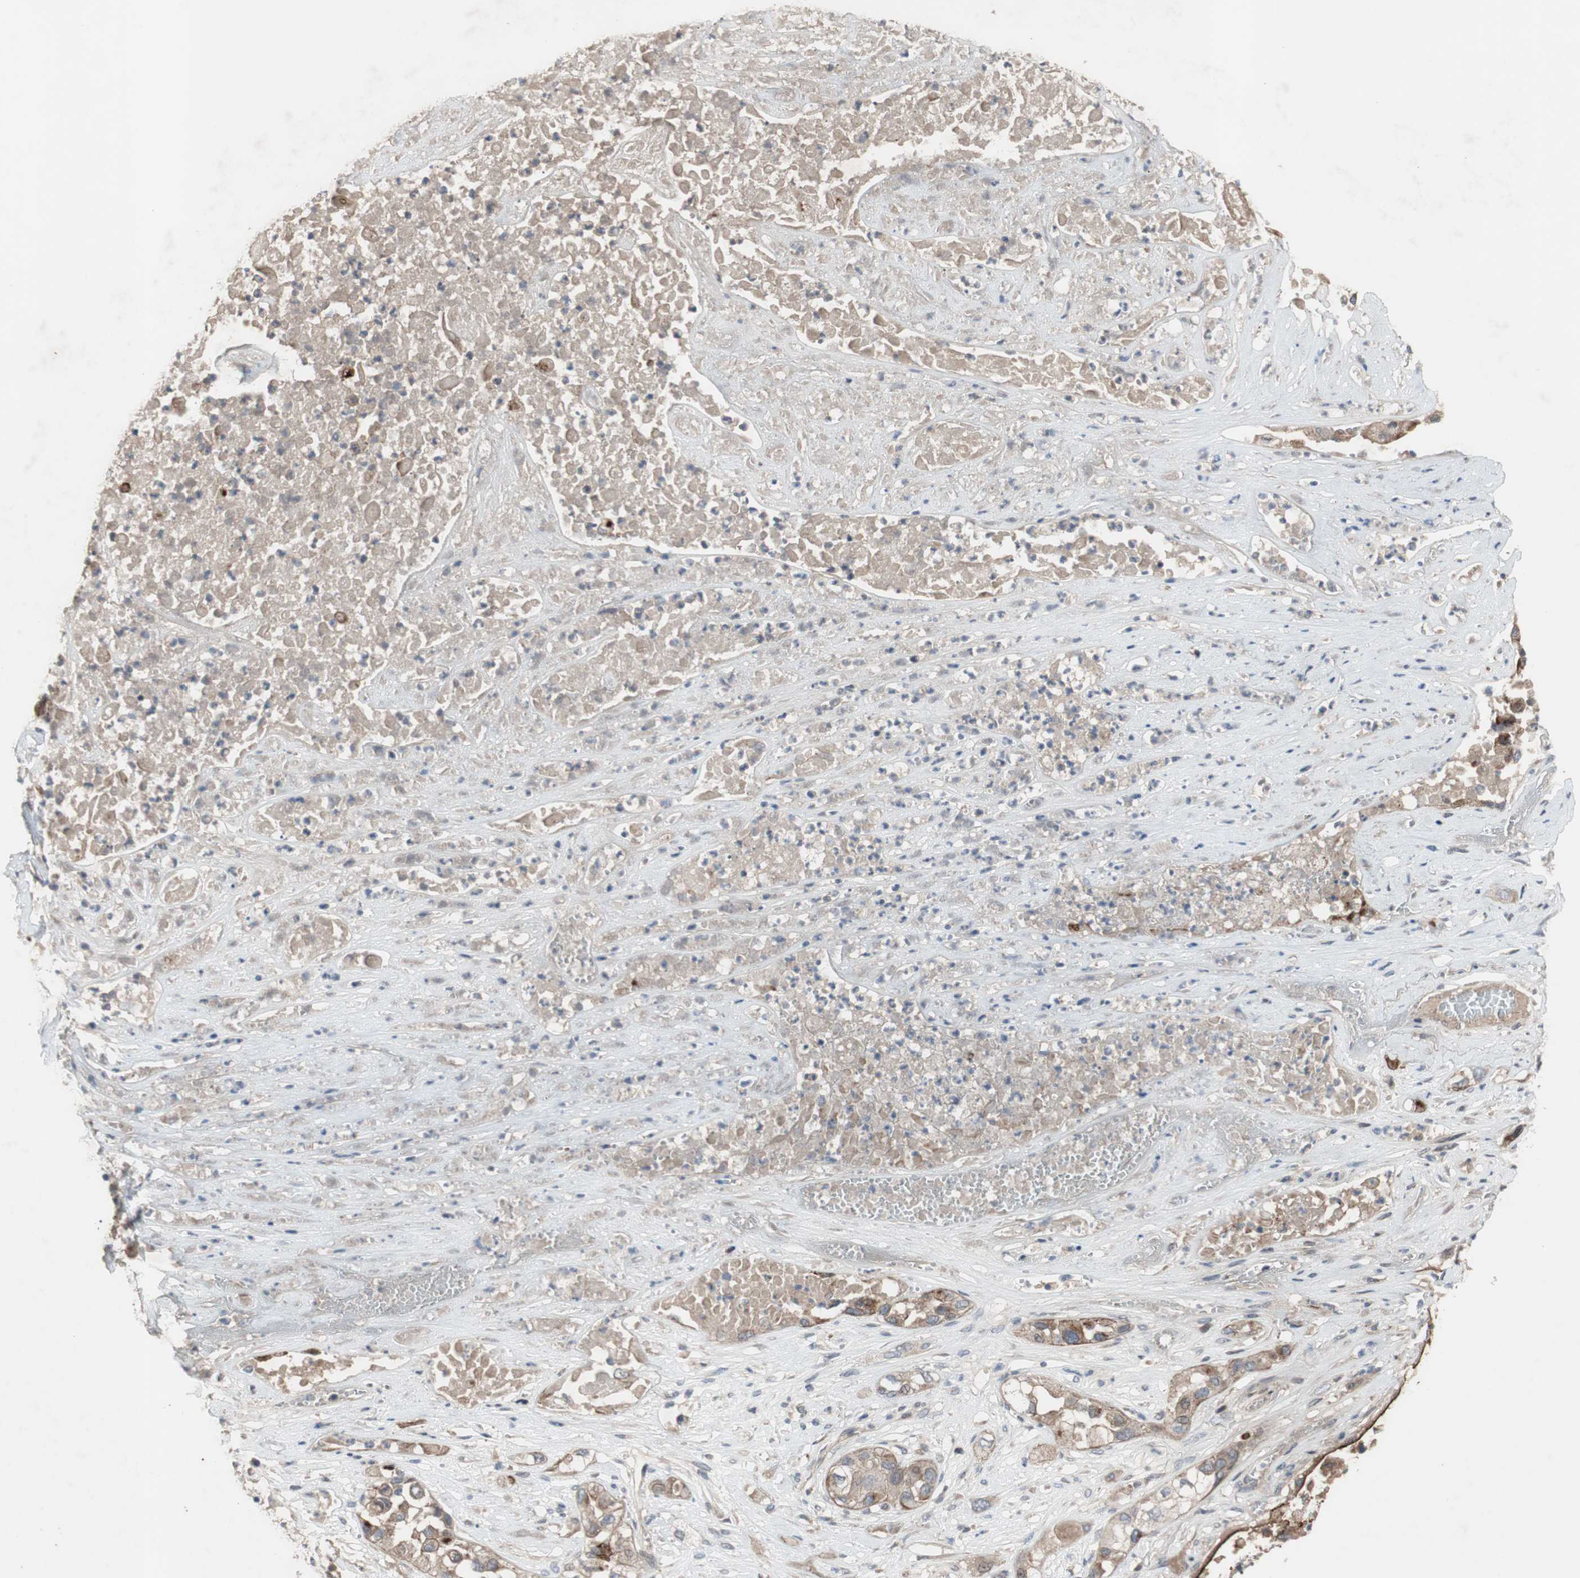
{"staining": {"intensity": "weak", "quantity": ">75%", "location": "cytoplasmic/membranous"}, "tissue": "lung cancer", "cell_type": "Tumor cells", "image_type": "cancer", "snomed": [{"axis": "morphology", "description": "Squamous cell carcinoma, NOS"}, {"axis": "topography", "description": "Lung"}], "caption": "Brown immunohistochemical staining in lung cancer (squamous cell carcinoma) demonstrates weak cytoplasmic/membranous expression in approximately >75% of tumor cells.", "gene": "OAZ1", "patient": {"sex": "male", "age": 71}}